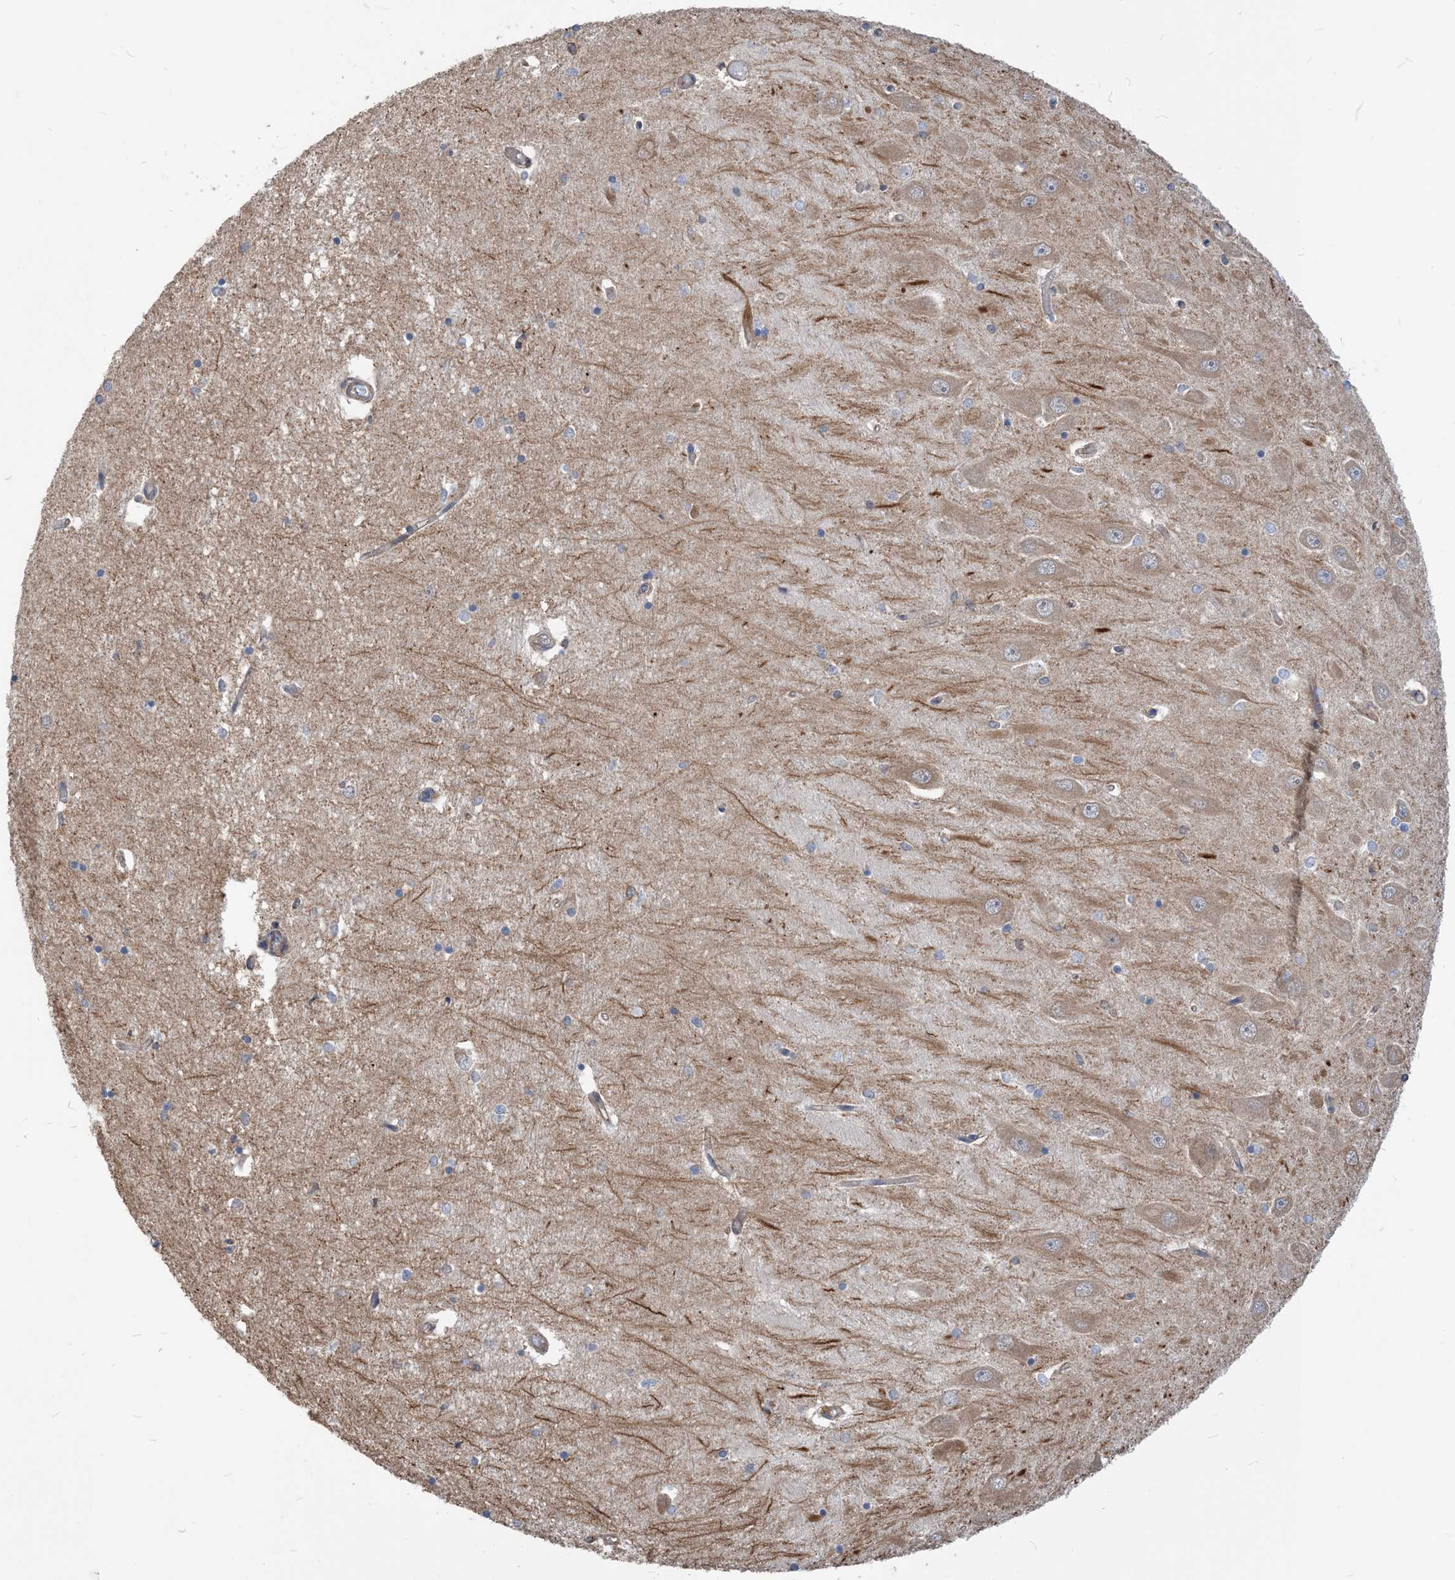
{"staining": {"intensity": "negative", "quantity": "none", "location": "none"}, "tissue": "hippocampus", "cell_type": "Glial cells", "image_type": "normal", "snomed": [{"axis": "morphology", "description": "Normal tissue, NOS"}, {"axis": "topography", "description": "Hippocampus"}], "caption": "Immunohistochemistry (IHC) histopathology image of benign hippocampus: hippocampus stained with DAB shows no significant protein expression in glial cells.", "gene": "PARVG", "patient": {"sex": "male", "age": 45}}